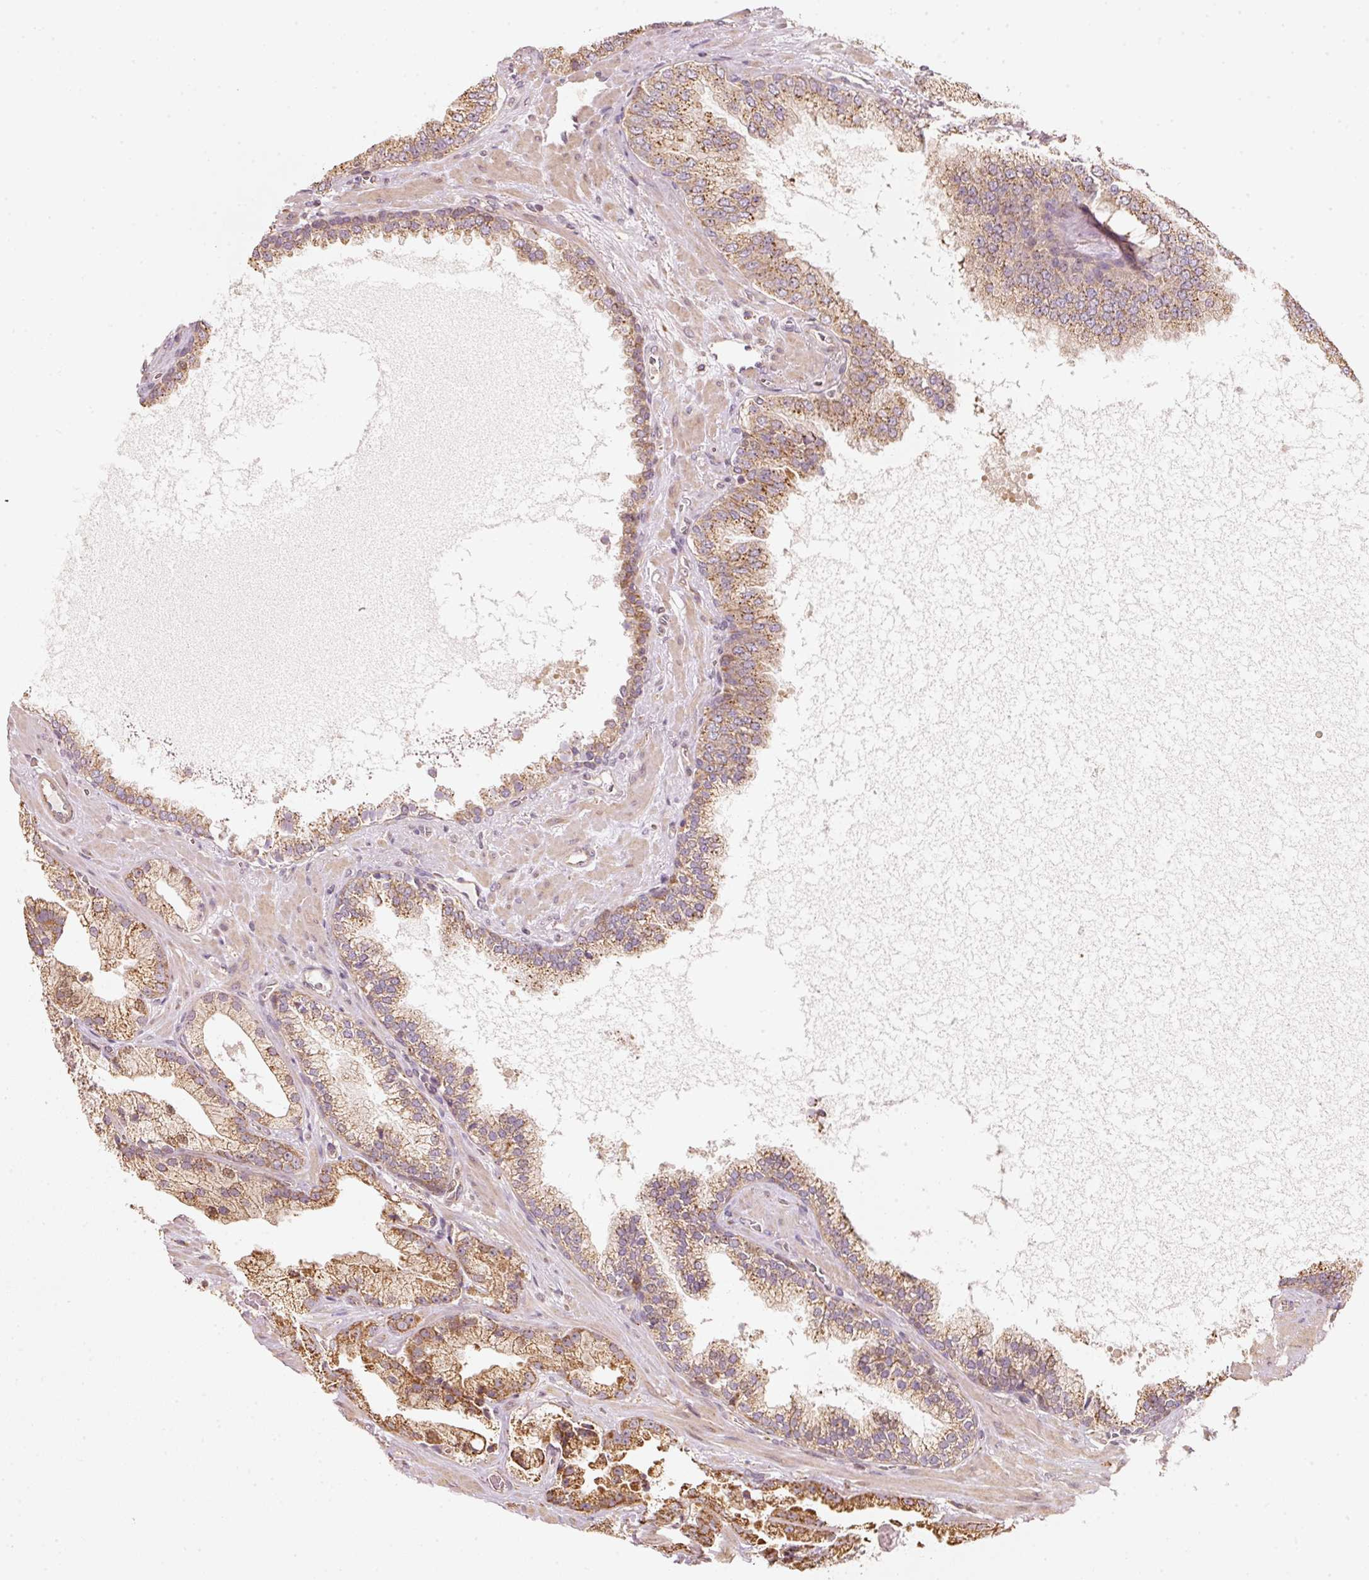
{"staining": {"intensity": "moderate", "quantity": ">75%", "location": "cytoplasmic/membranous"}, "tissue": "prostate cancer", "cell_type": "Tumor cells", "image_type": "cancer", "snomed": [{"axis": "morphology", "description": "Adenocarcinoma, High grade"}, {"axis": "topography", "description": "Prostate"}], "caption": "Moderate cytoplasmic/membranous positivity is seen in about >75% of tumor cells in prostate cancer (high-grade adenocarcinoma).", "gene": "RAB35", "patient": {"sex": "male", "age": 68}}